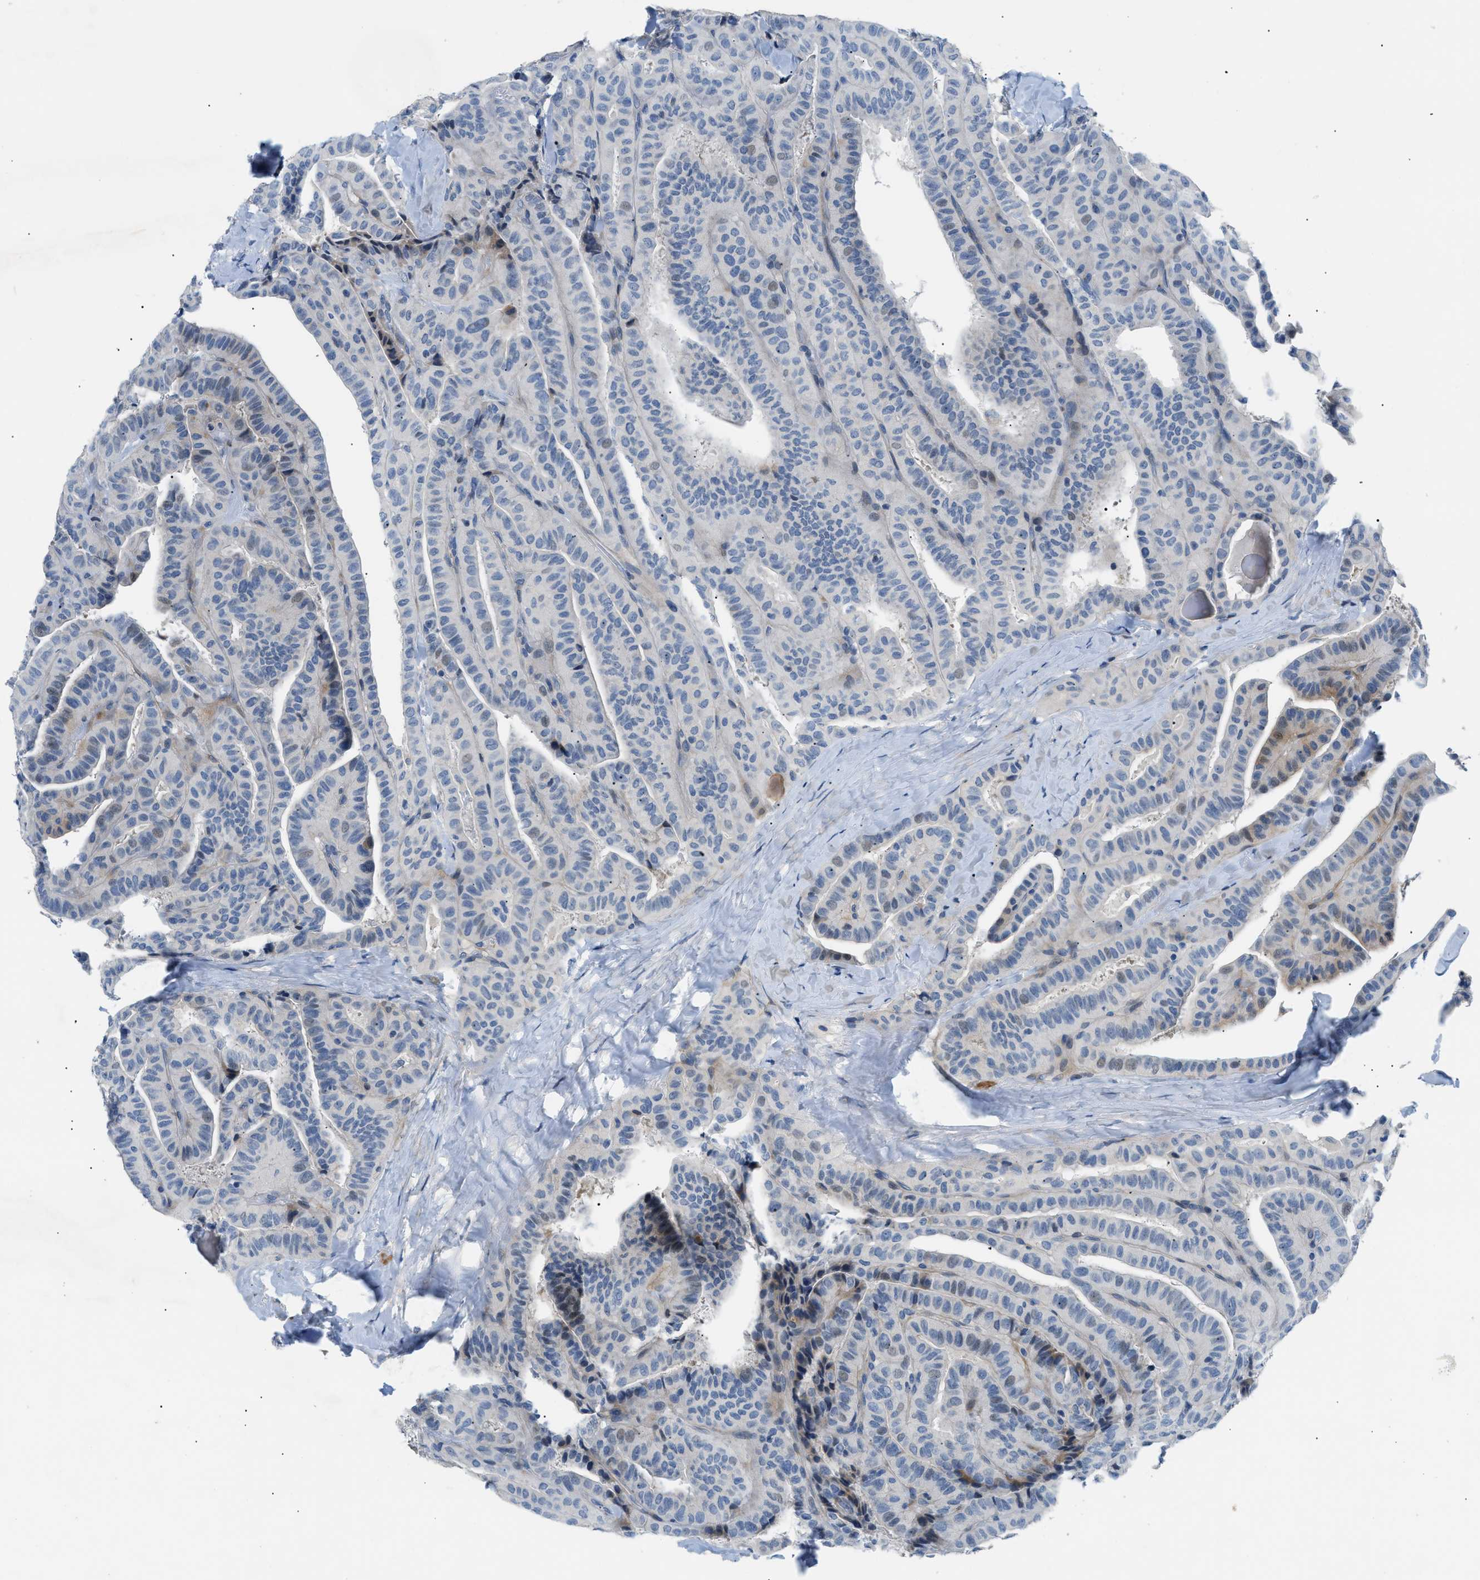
{"staining": {"intensity": "weak", "quantity": "<25%", "location": "nuclear"}, "tissue": "thyroid cancer", "cell_type": "Tumor cells", "image_type": "cancer", "snomed": [{"axis": "morphology", "description": "Papillary adenocarcinoma, NOS"}, {"axis": "topography", "description": "Thyroid gland"}], "caption": "Tumor cells show no significant expression in papillary adenocarcinoma (thyroid). (Stains: DAB immunohistochemistry (IHC) with hematoxylin counter stain, Microscopy: brightfield microscopy at high magnification).", "gene": "FDCSP", "patient": {"sex": "male", "age": 77}}